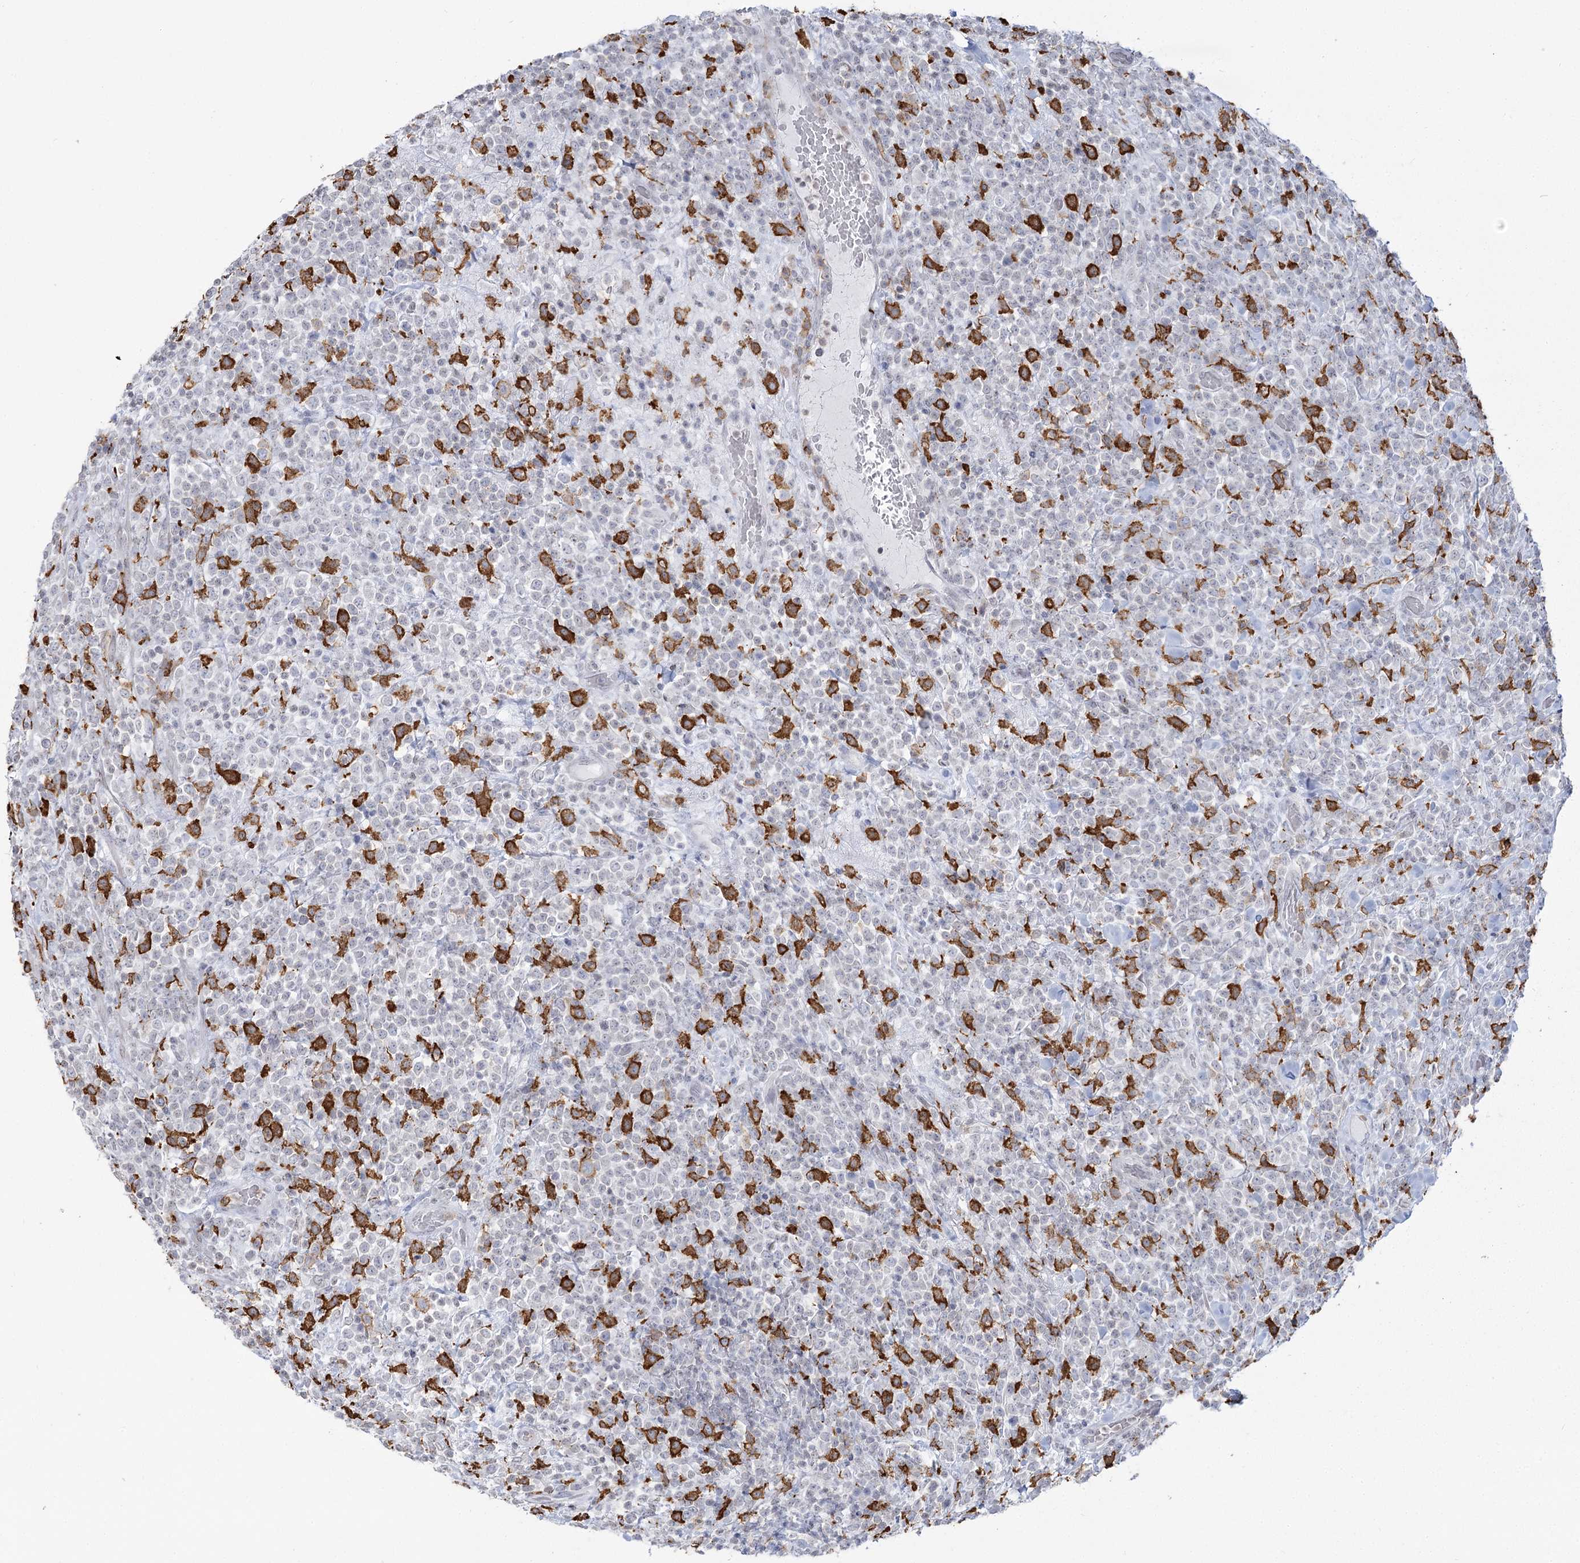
{"staining": {"intensity": "negative", "quantity": "none", "location": "none"}, "tissue": "lymphoma", "cell_type": "Tumor cells", "image_type": "cancer", "snomed": [{"axis": "morphology", "description": "Malignant lymphoma, non-Hodgkin's type, High grade"}, {"axis": "topography", "description": "Colon"}], "caption": "Immunohistochemical staining of lymphoma reveals no significant positivity in tumor cells.", "gene": "C11orf1", "patient": {"sex": "female", "age": 53}}